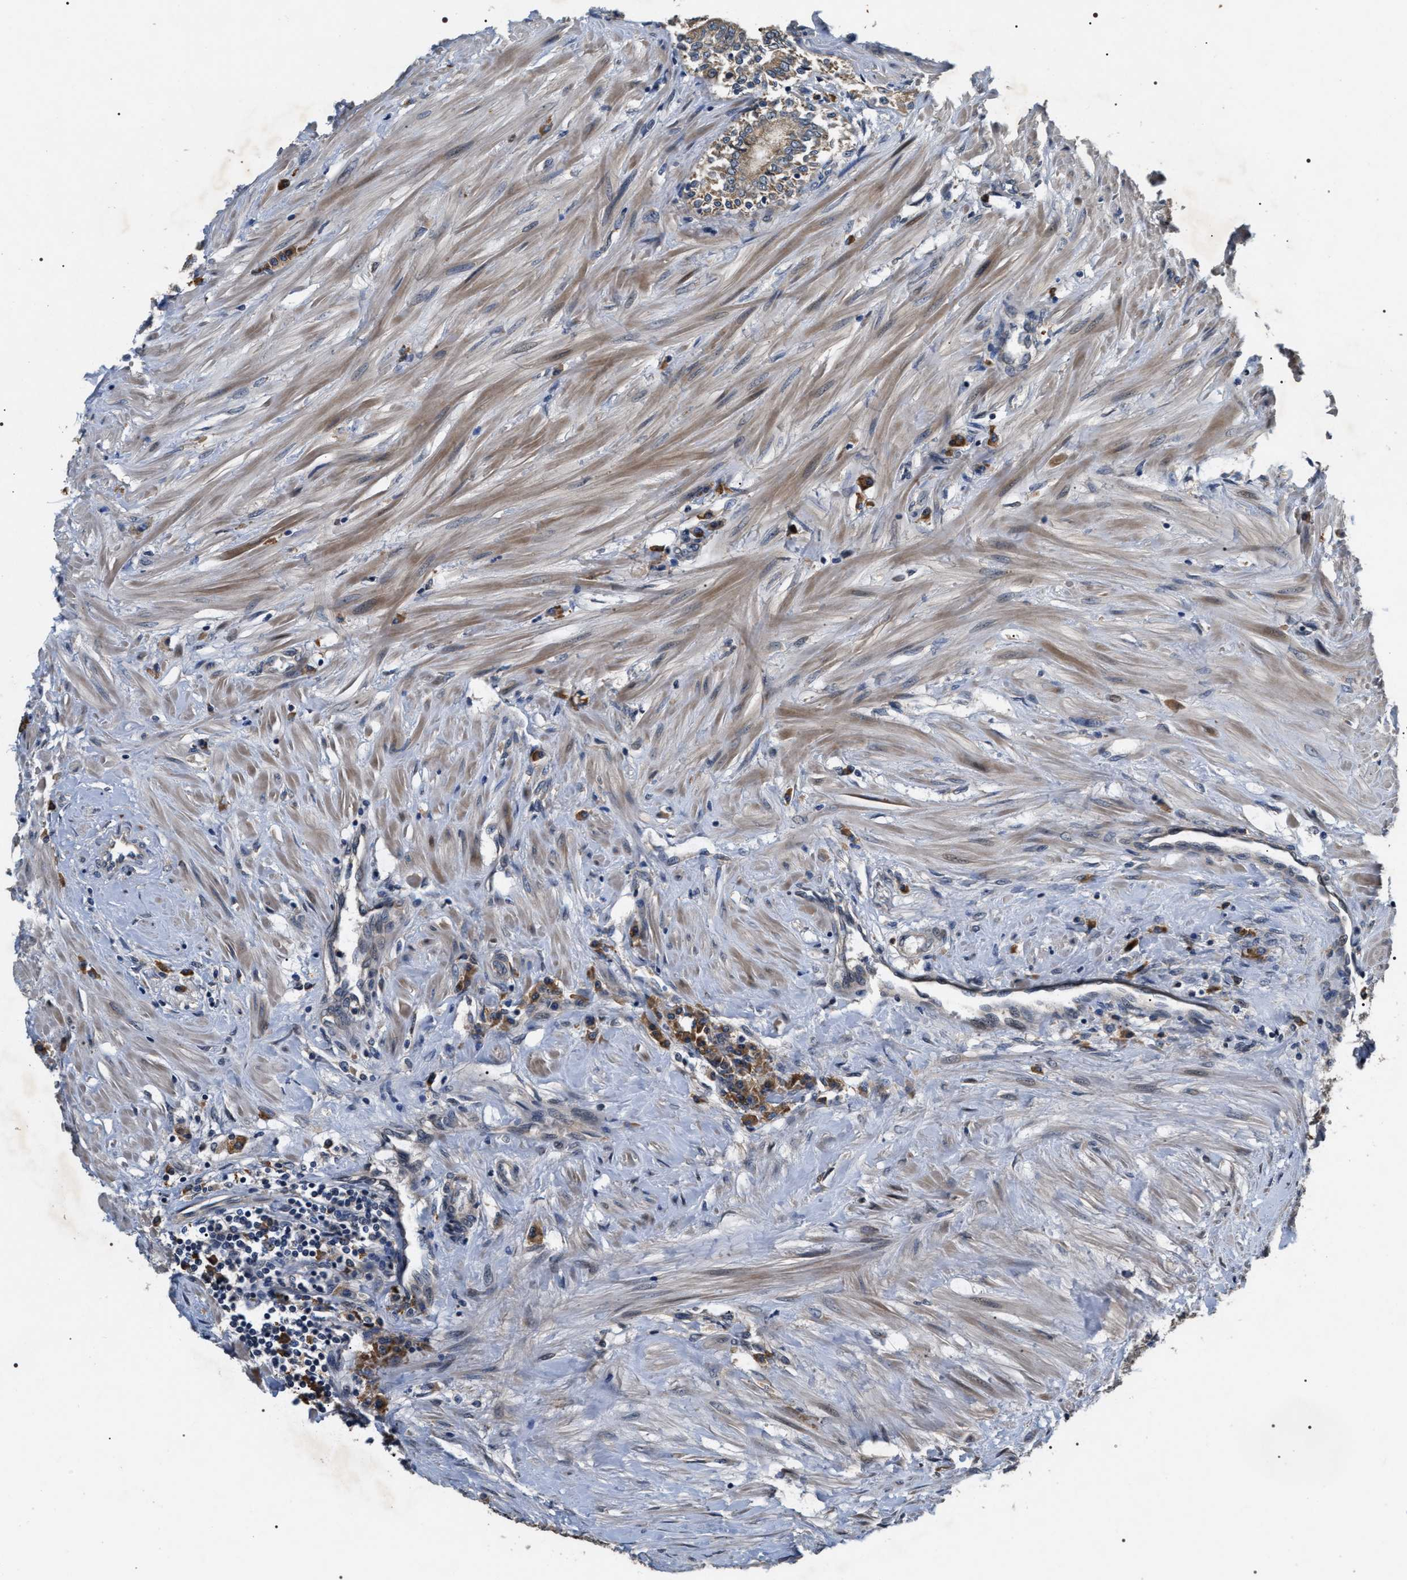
{"staining": {"intensity": "weak", "quantity": ">75%", "location": "cytoplasmic/membranous"}, "tissue": "seminal vesicle", "cell_type": "Glandular cells", "image_type": "normal", "snomed": [{"axis": "morphology", "description": "Normal tissue, NOS"}, {"axis": "morphology", "description": "Adenocarcinoma, High grade"}, {"axis": "topography", "description": "Prostate"}, {"axis": "topography", "description": "Seminal veicle"}], "caption": "IHC (DAB) staining of unremarkable seminal vesicle reveals weak cytoplasmic/membranous protein positivity in about >75% of glandular cells. Using DAB (brown) and hematoxylin (blue) stains, captured at high magnification using brightfield microscopy.", "gene": "IFT81", "patient": {"sex": "male", "age": 55}}